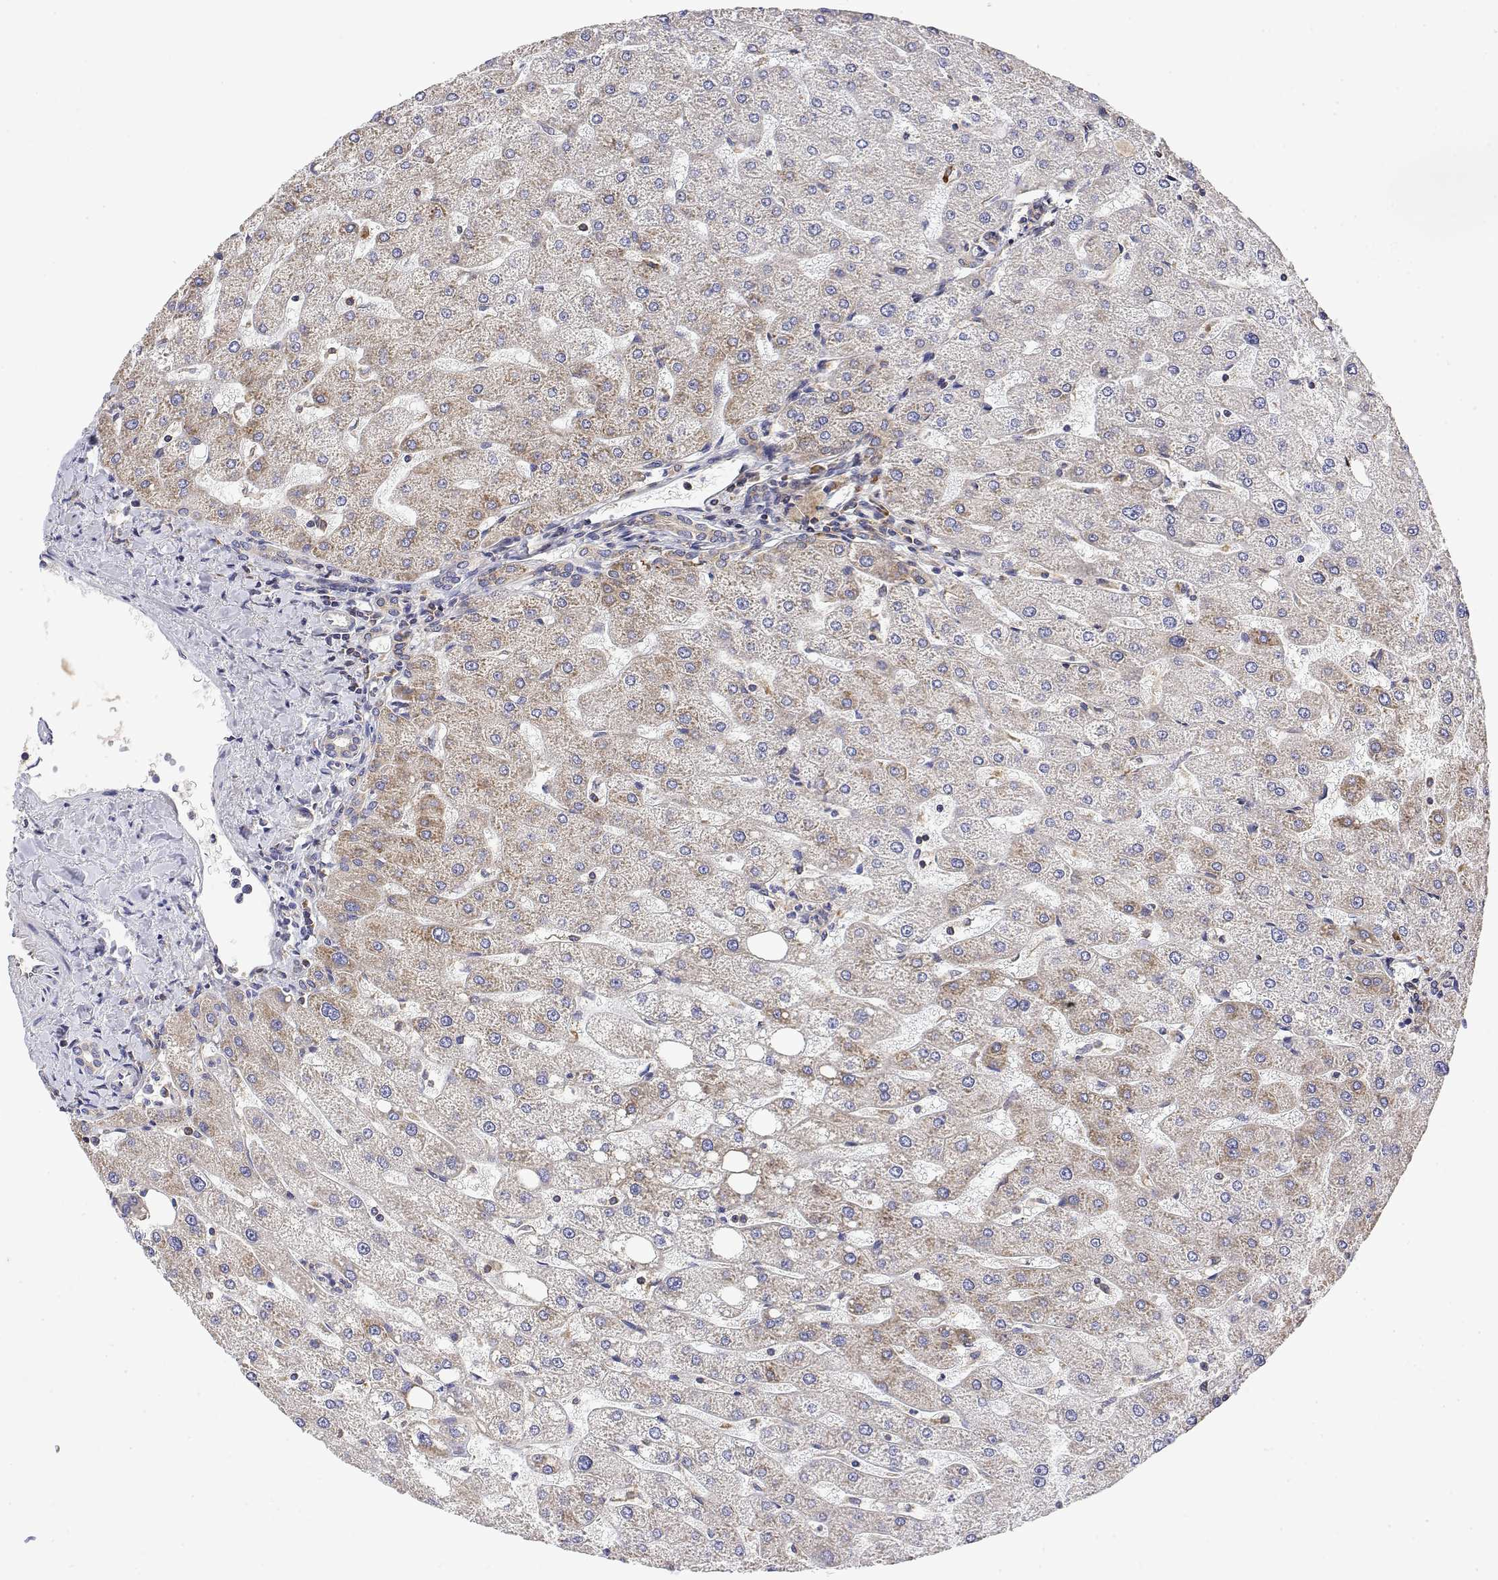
{"staining": {"intensity": "weak", "quantity": "25%-75%", "location": "cytoplasmic/membranous"}, "tissue": "liver", "cell_type": "Cholangiocytes", "image_type": "normal", "snomed": [{"axis": "morphology", "description": "Normal tissue, NOS"}, {"axis": "topography", "description": "Liver"}], "caption": "This is an image of immunohistochemistry (IHC) staining of unremarkable liver, which shows weak positivity in the cytoplasmic/membranous of cholangiocytes.", "gene": "EEF1G", "patient": {"sex": "male", "age": 67}}